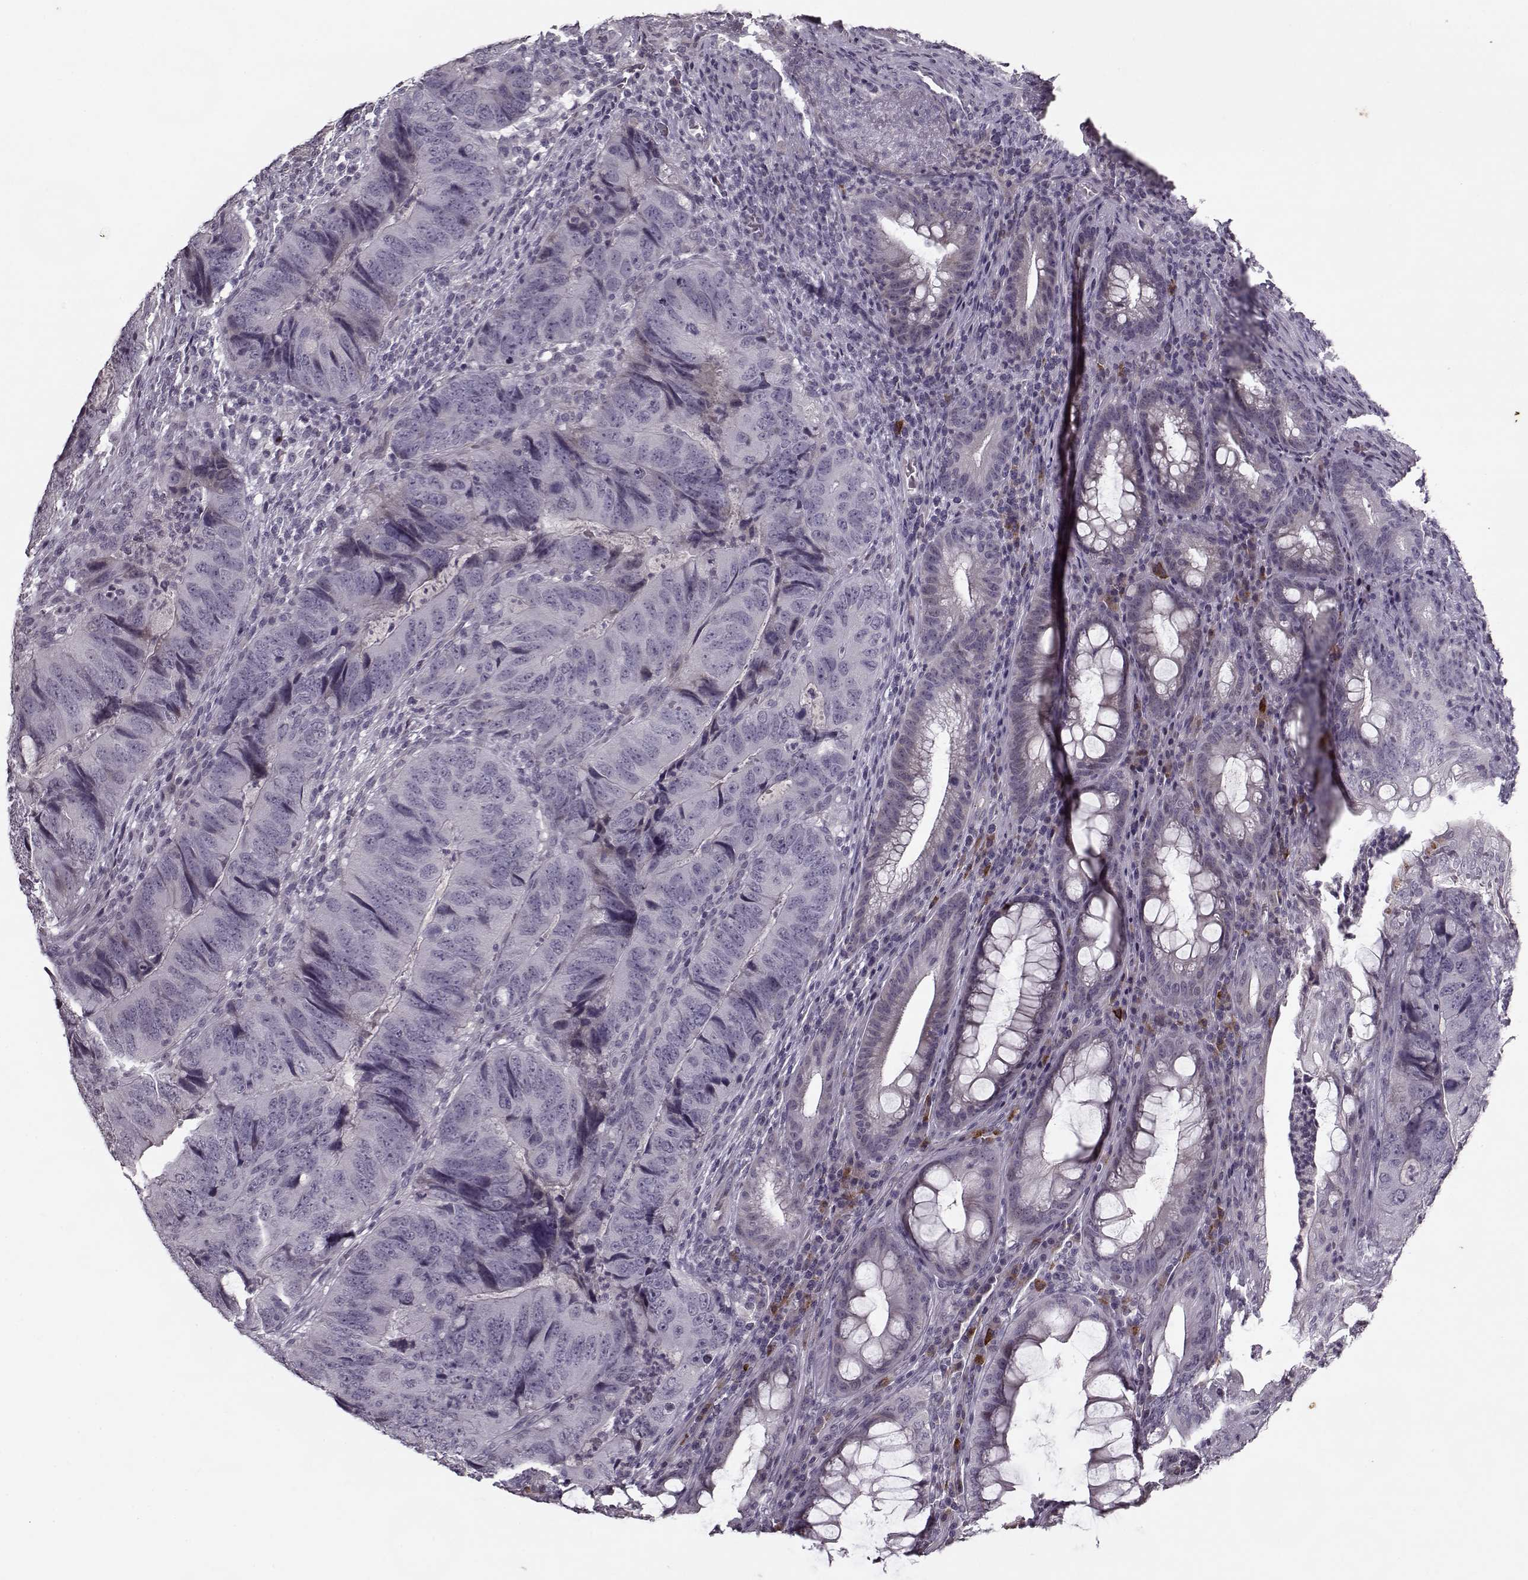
{"staining": {"intensity": "negative", "quantity": "none", "location": "none"}, "tissue": "colorectal cancer", "cell_type": "Tumor cells", "image_type": "cancer", "snomed": [{"axis": "morphology", "description": "Adenocarcinoma, NOS"}, {"axis": "topography", "description": "Colon"}], "caption": "Tumor cells show no significant expression in colorectal cancer.", "gene": "KRT9", "patient": {"sex": "male", "age": 79}}